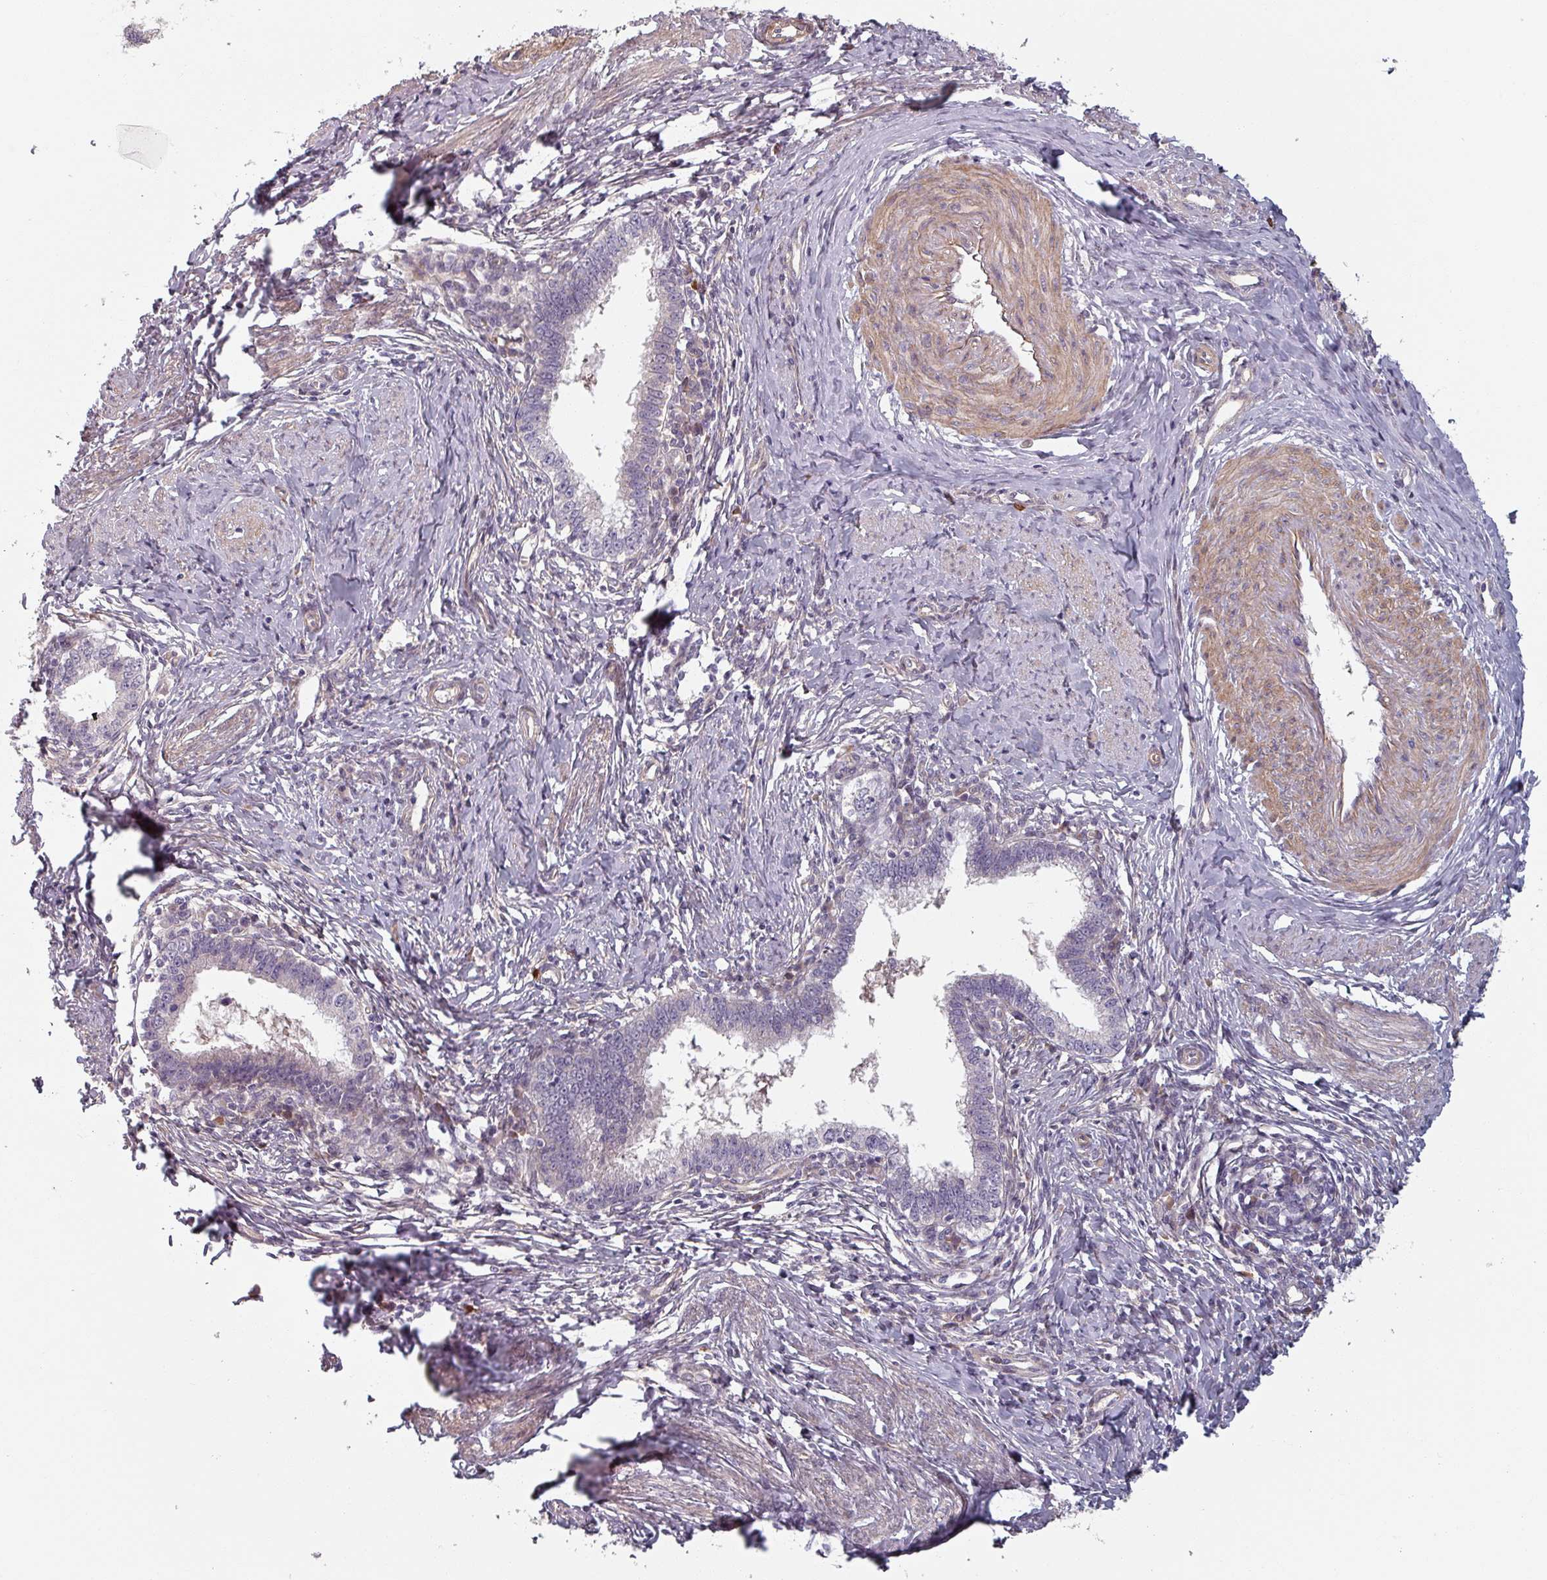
{"staining": {"intensity": "negative", "quantity": "none", "location": "none"}, "tissue": "cervical cancer", "cell_type": "Tumor cells", "image_type": "cancer", "snomed": [{"axis": "morphology", "description": "Adenocarcinoma, NOS"}, {"axis": "topography", "description": "Cervix"}], "caption": "IHC of human cervical adenocarcinoma exhibits no expression in tumor cells.", "gene": "C4BPB", "patient": {"sex": "female", "age": 36}}